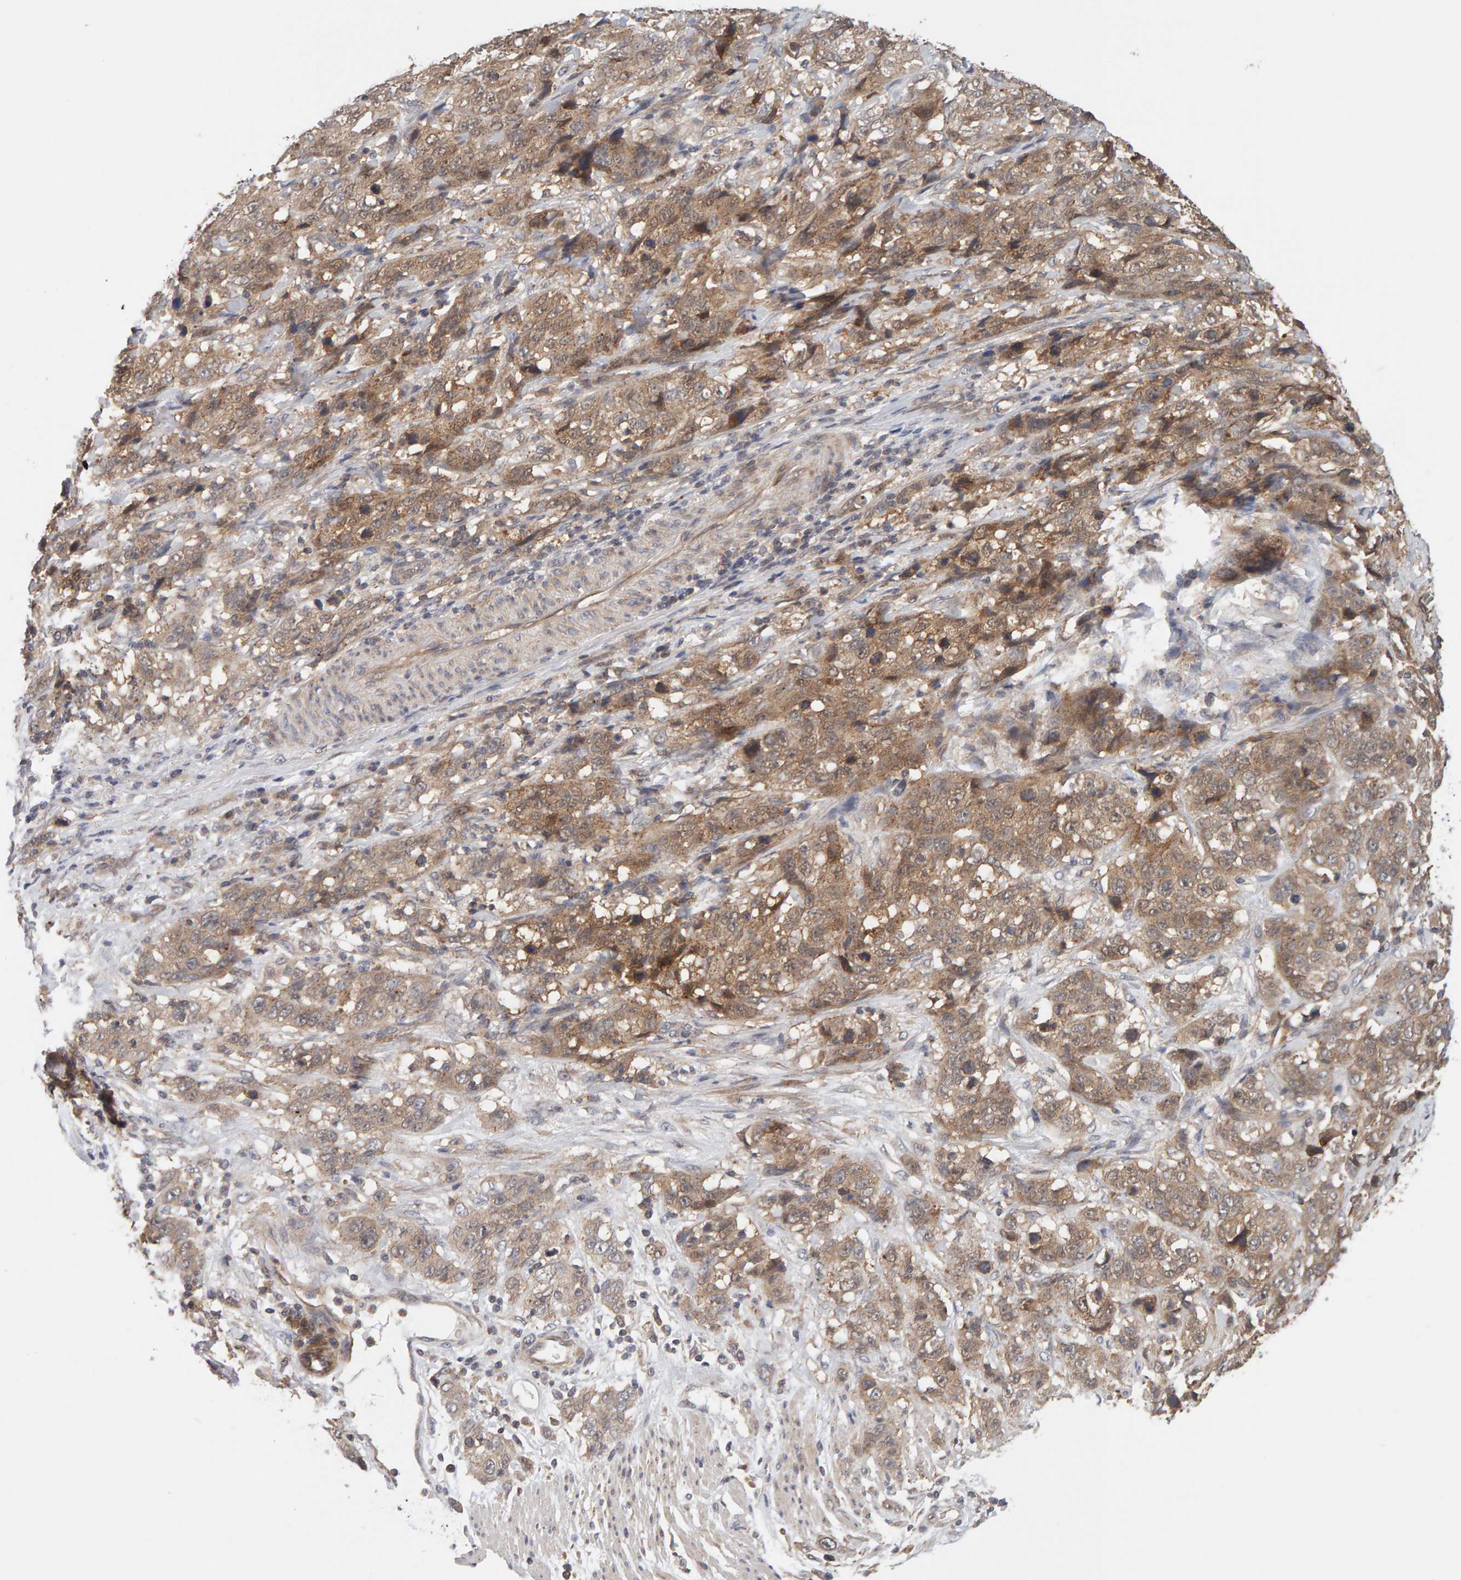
{"staining": {"intensity": "weak", "quantity": ">75%", "location": "cytoplasmic/membranous"}, "tissue": "stomach cancer", "cell_type": "Tumor cells", "image_type": "cancer", "snomed": [{"axis": "morphology", "description": "Adenocarcinoma, NOS"}, {"axis": "topography", "description": "Stomach"}], "caption": "The micrograph demonstrates a brown stain indicating the presence of a protein in the cytoplasmic/membranous of tumor cells in adenocarcinoma (stomach). (DAB (3,3'-diaminobenzidine) IHC, brown staining for protein, blue staining for nuclei).", "gene": "DNAJC7", "patient": {"sex": "male", "age": 48}}